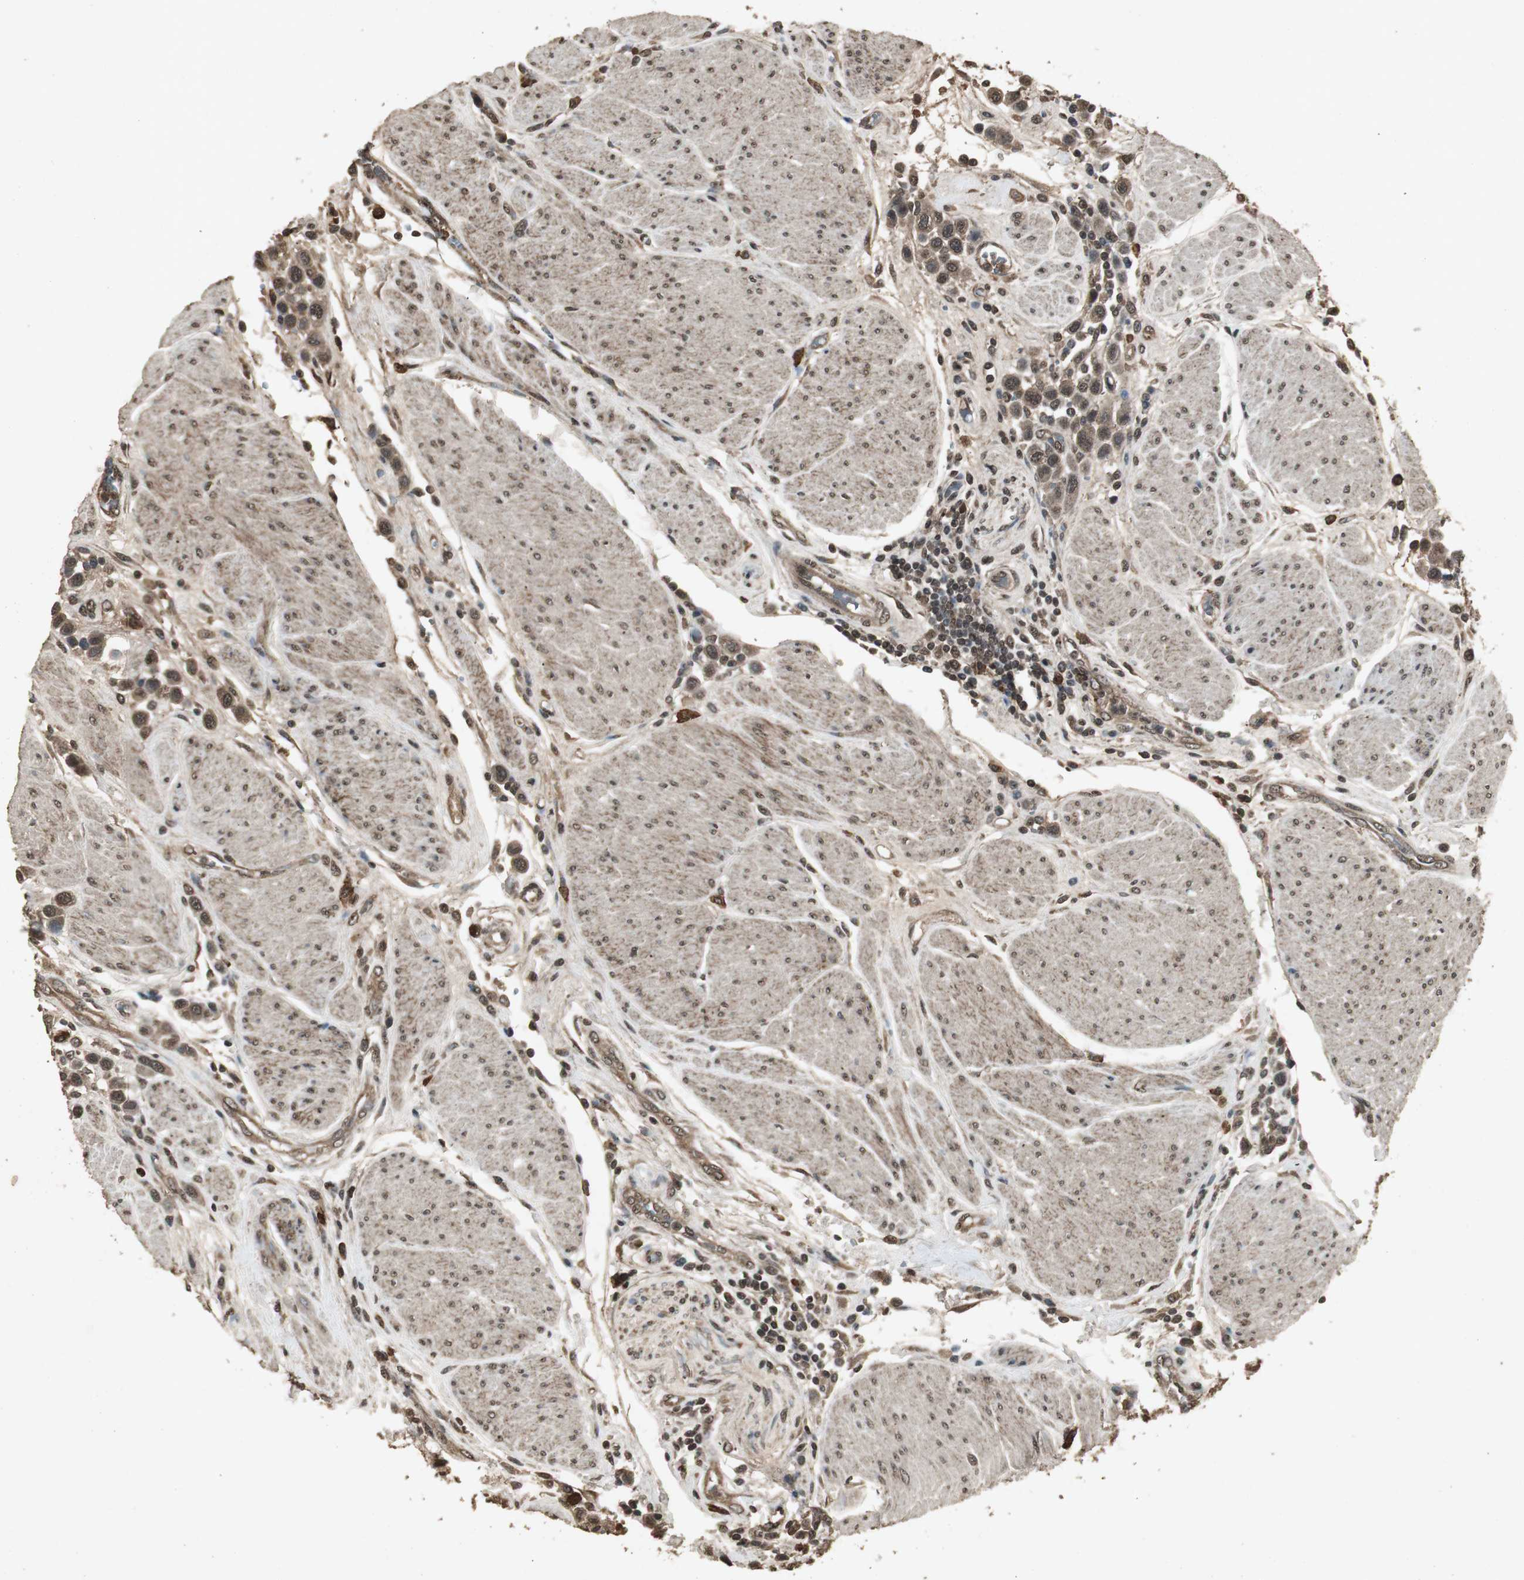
{"staining": {"intensity": "moderate", "quantity": ">75%", "location": "cytoplasmic/membranous,nuclear"}, "tissue": "urothelial cancer", "cell_type": "Tumor cells", "image_type": "cancer", "snomed": [{"axis": "morphology", "description": "Urothelial carcinoma, High grade"}, {"axis": "topography", "description": "Urinary bladder"}], "caption": "DAB (3,3'-diaminobenzidine) immunohistochemical staining of human urothelial cancer shows moderate cytoplasmic/membranous and nuclear protein positivity in about >75% of tumor cells.", "gene": "EMX1", "patient": {"sex": "male", "age": 50}}